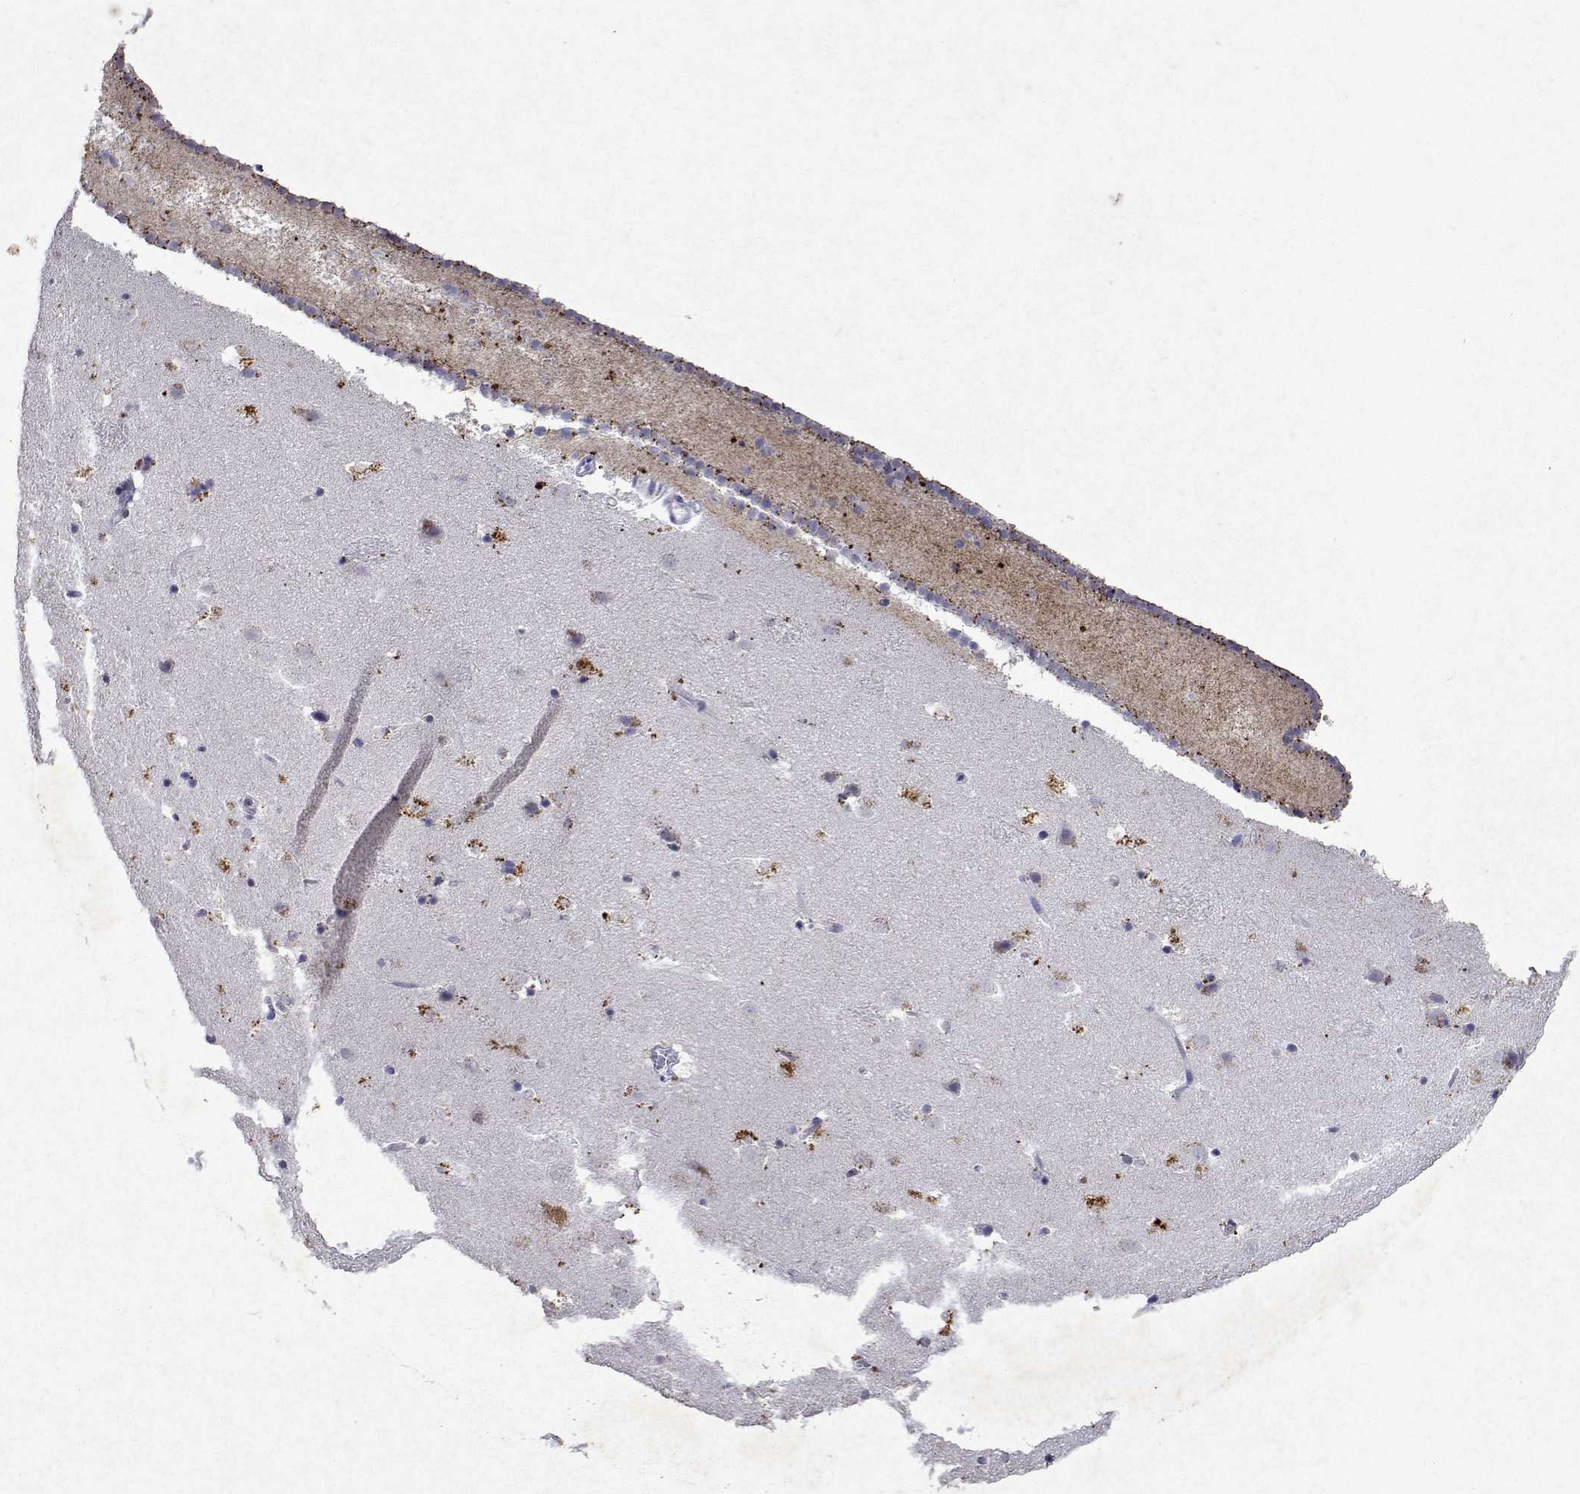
{"staining": {"intensity": "negative", "quantity": "none", "location": "none"}, "tissue": "caudate", "cell_type": "Glial cells", "image_type": "normal", "snomed": [{"axis": "morphology", "description": "Normal tissue, NOS"}, {"axis": "topography", "description": "Lateral ventricle wall"}], "caption": "Immunohistochemistry of benign caudate displays no staining in glial cells. (DAB immunohistochemistry with hematoxylin counter stain).", "gene": "DUSP28", "patient": {"sex": "male", "age": 37}}